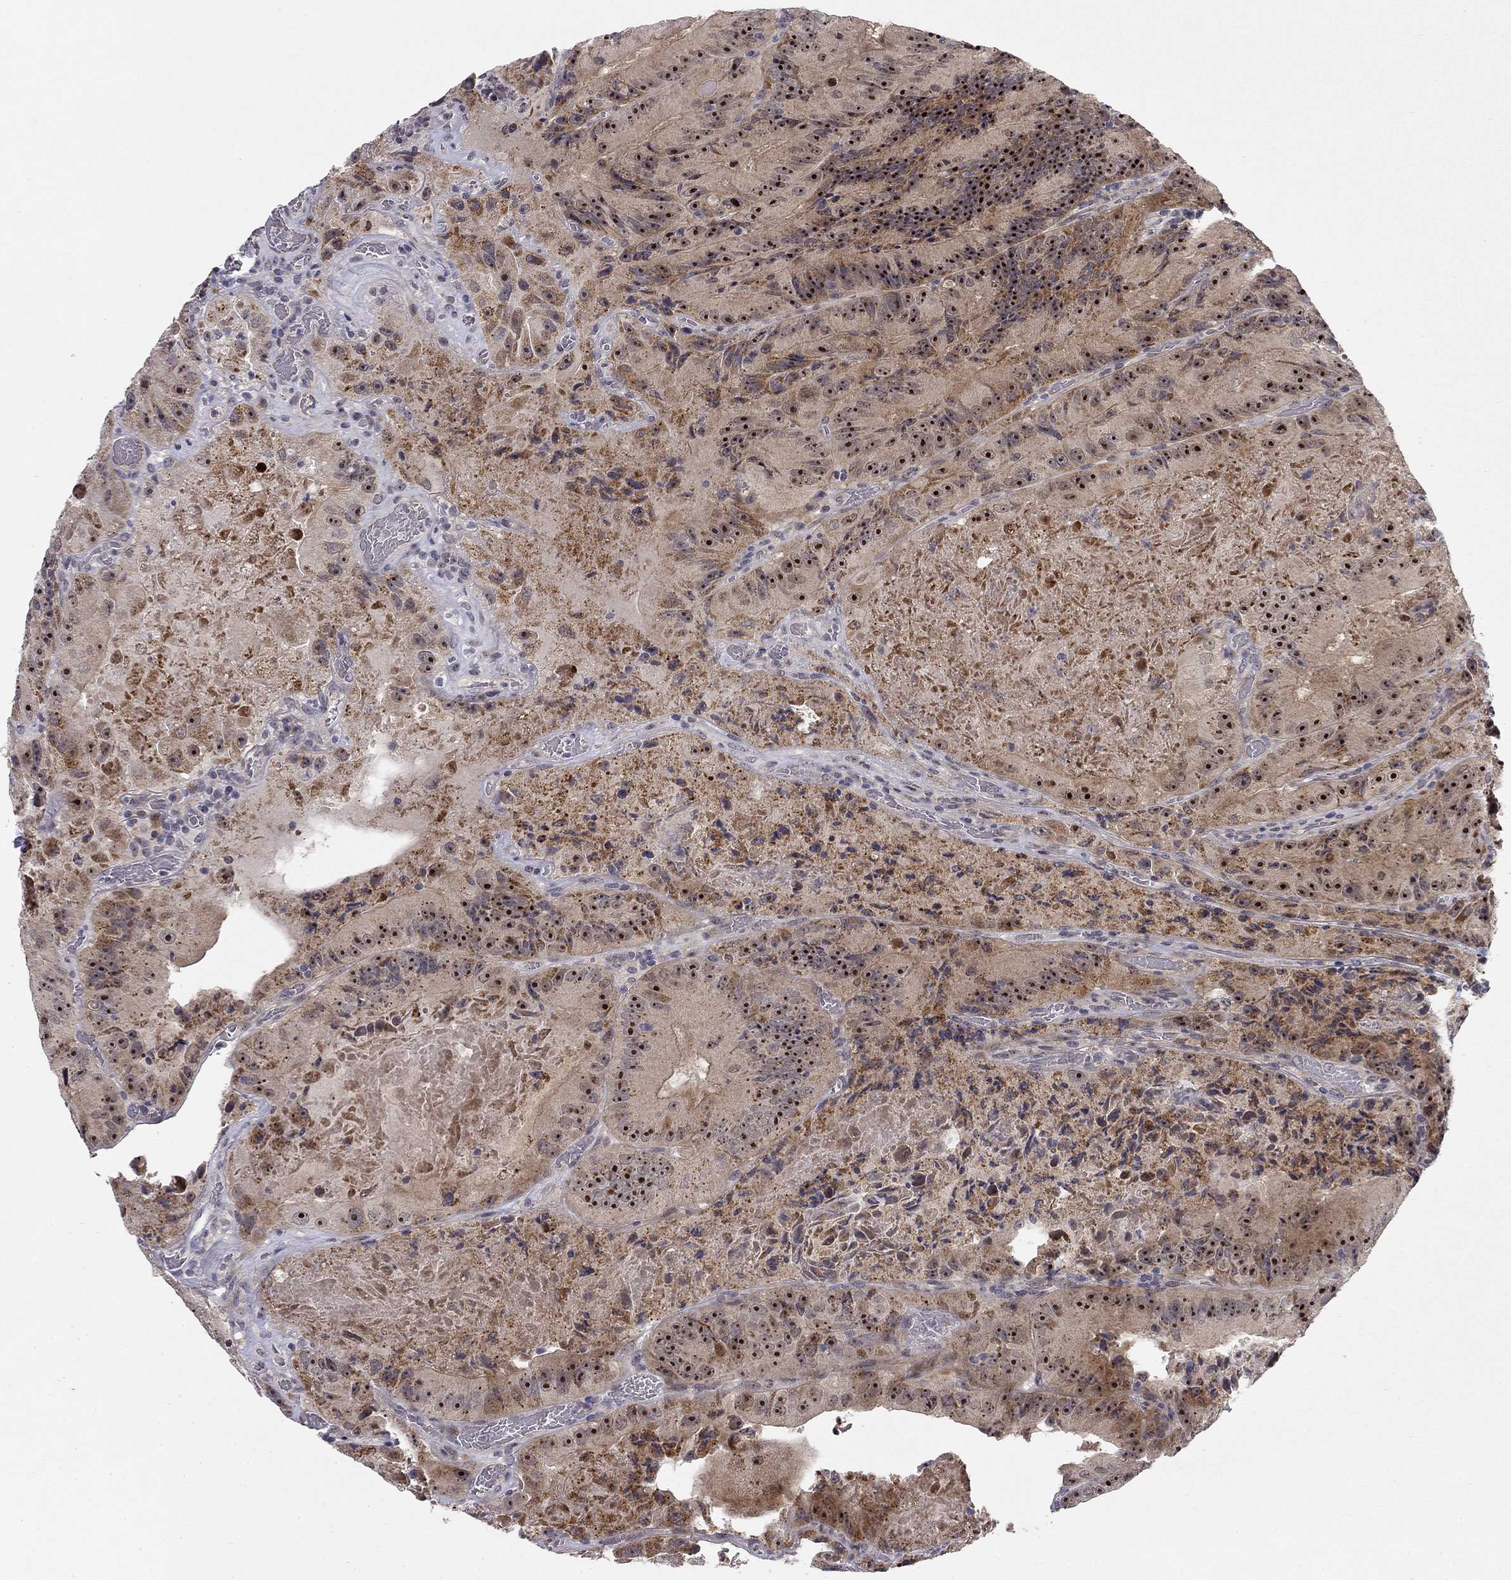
{"staining": {"intensity": "moderate", "quantity": "25%-75%", "location": "cytoplasmic/membranous,nuclear"}, "tissue": "colorectal cancer", "cell_type": "Tumor cells", "image_type": "cancer", "snomed": [{"axis": "morphology", "description": "Adenocarcinoma, NOS"}, {"axis": "topography", "description": "Colon"}], "caption": "The histopathology image displays a brown stain indicating the presence of a protein in the cytoplasmic/membranous and nuclear of tumor cells in colorectal cancer (adenocarcinoma). (brown staining indicates protein expression, while blue staining denotes nuclei).", "gene": "STXBP6", "patient": {"sex": "female", "age": 86}}